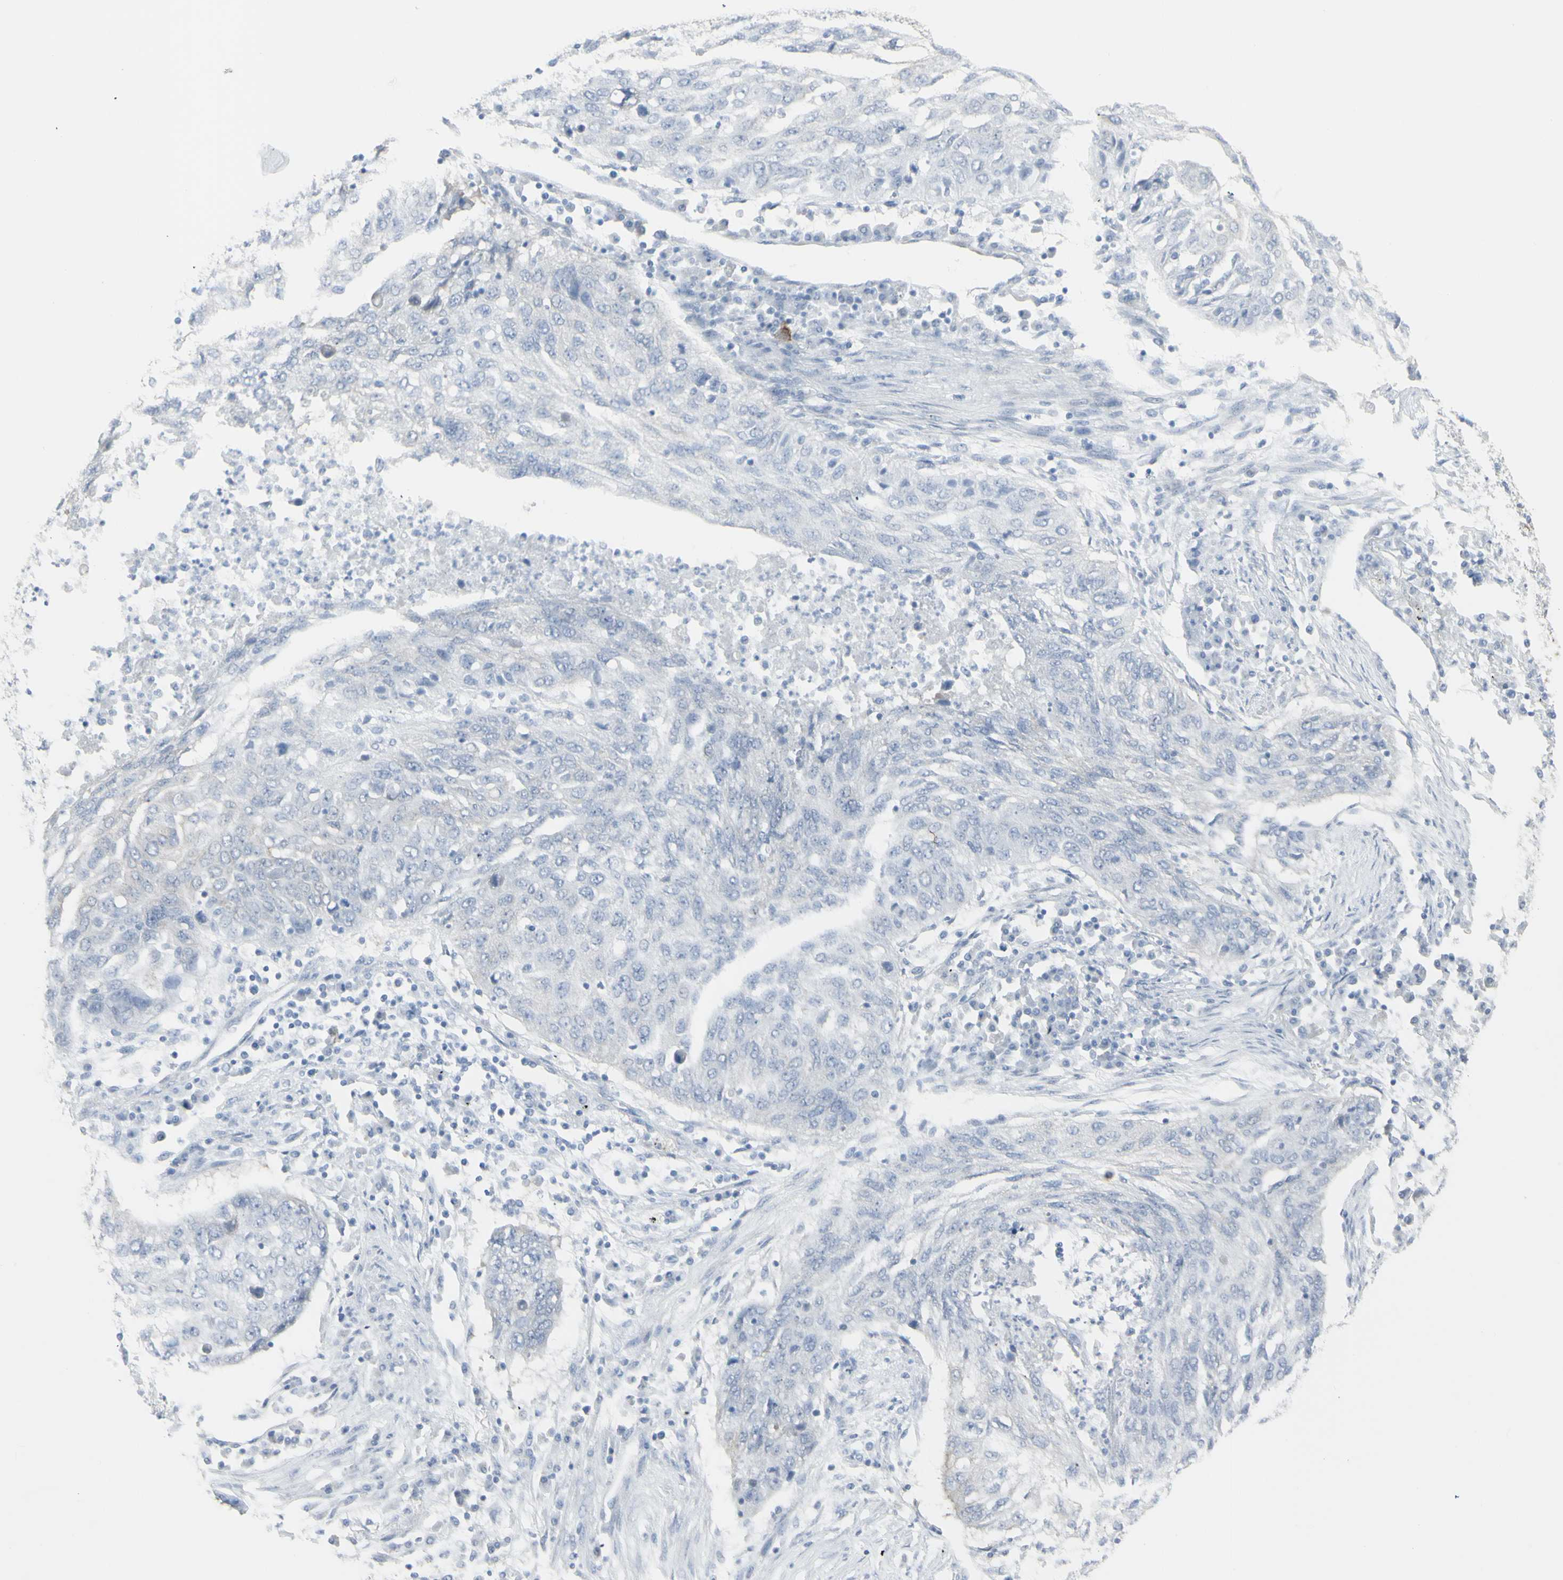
{"staining": {"intensity": "negative", "quantity": "none", "location": "none"}, "tissue": "lung cancer", "cell_type": "Tumor cells", "image_type": "cancer", "snomed": [{"axis": "morphology", "description": "Squamous cell carcinoma, NOS"}, {"axis": "topography", "description": "Lung"}], "caption": "DAB immunohistochemical staining of squamous cell carcinoma (lung) demonstrates no significant expression in tumor cells.", "gene": "ENSG00000198211", "patient": {"sex": "female", "age": 63}}